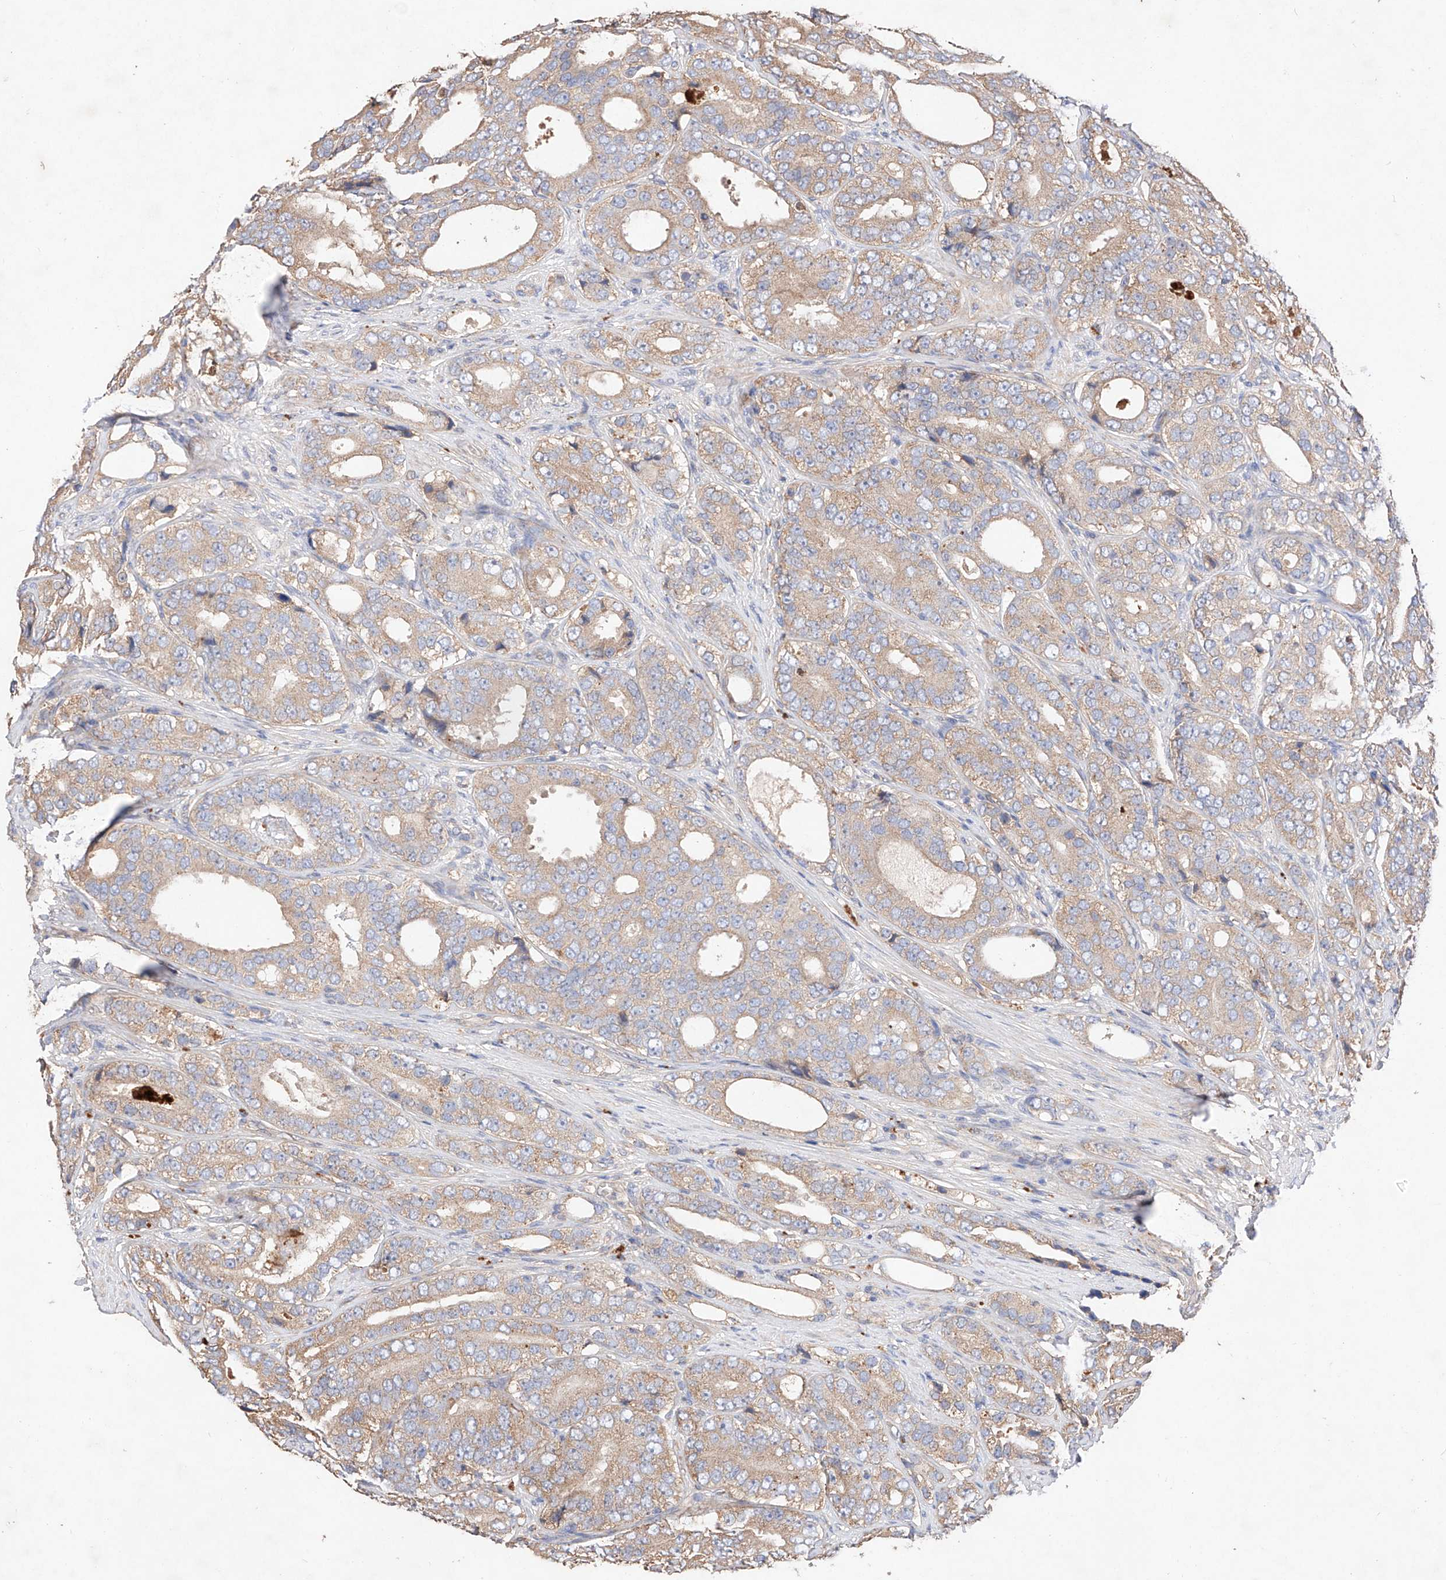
{"staining": {"intensity": "weak", "quantity": ">75%", "location": "cytoplasmic/membranous"}, "tissue": "prostate cancer", "cell_type": "Tumor cells", "image_type": "cancer", "snomed": [{"axis": "morphology", "description": "Adenocarcinoma, High grade"}, {"axis": "topography", "description": "Prostate"}], "caption": "This is an image of immunohistochemistry (IHC) staining of prostate cancer, which shows weak staining in the cytoplasmic/membranous of tumor cells.", "gene": "C6orf62", "patient": {"sex": "male", "age": 56}}